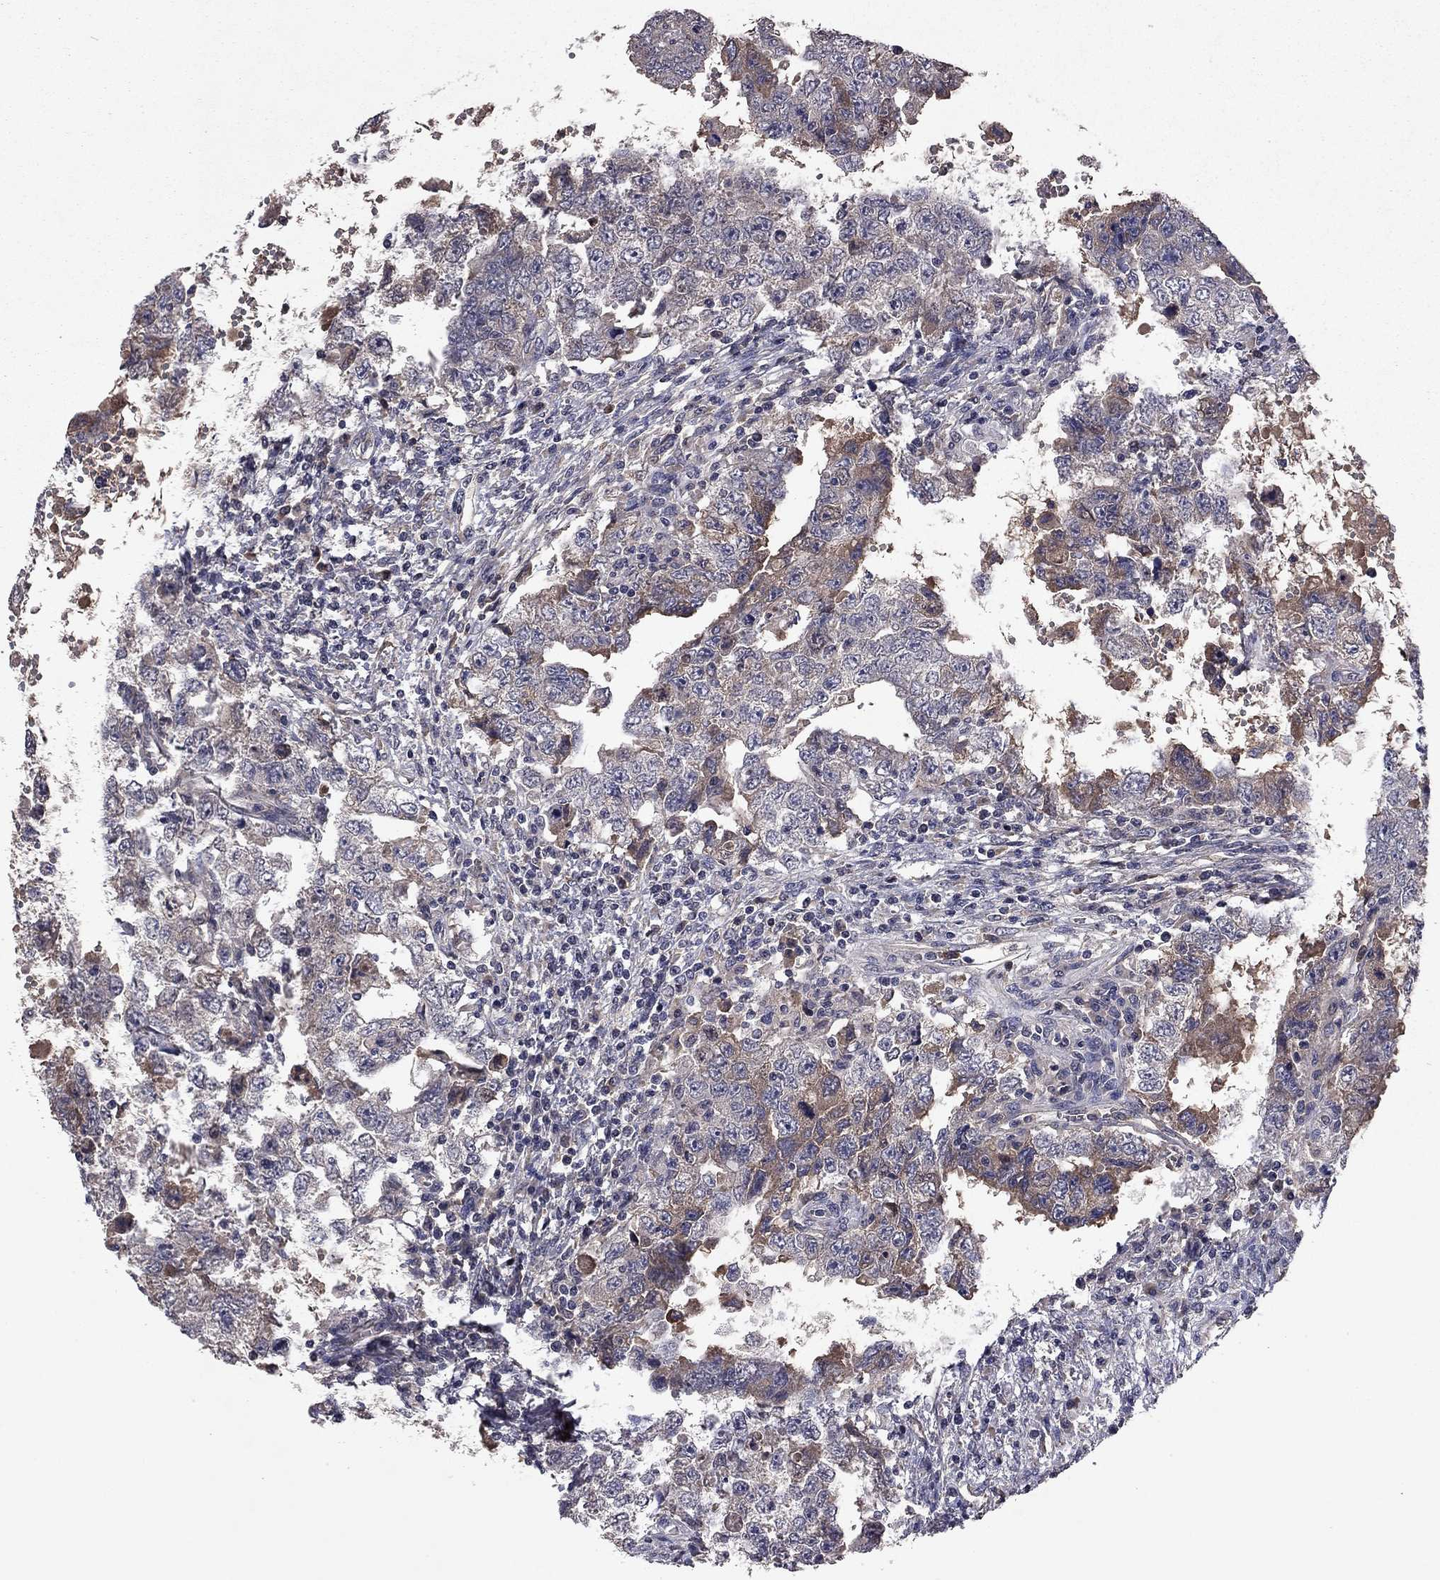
{"staining": {"intensity": "weak", "quantity": "25%-75%", "location": "cytoplasmic/membranous"}, "tissue": "testis cancer", "cell_type": "Tumor cells", "image_type": "cancer", "snomed": [{"axis": "morphology", "description": "Carcinoma, Embryonal, NOS"}, {"axis": "topography", "description": "Testis"}], "caption": "Testis cancer (embryonal carcinoma) stained with a protein marker exhibits weak staining in tumor cells.", "gene": "PROS1", "patient": {"sex": "male", "age": 26}}